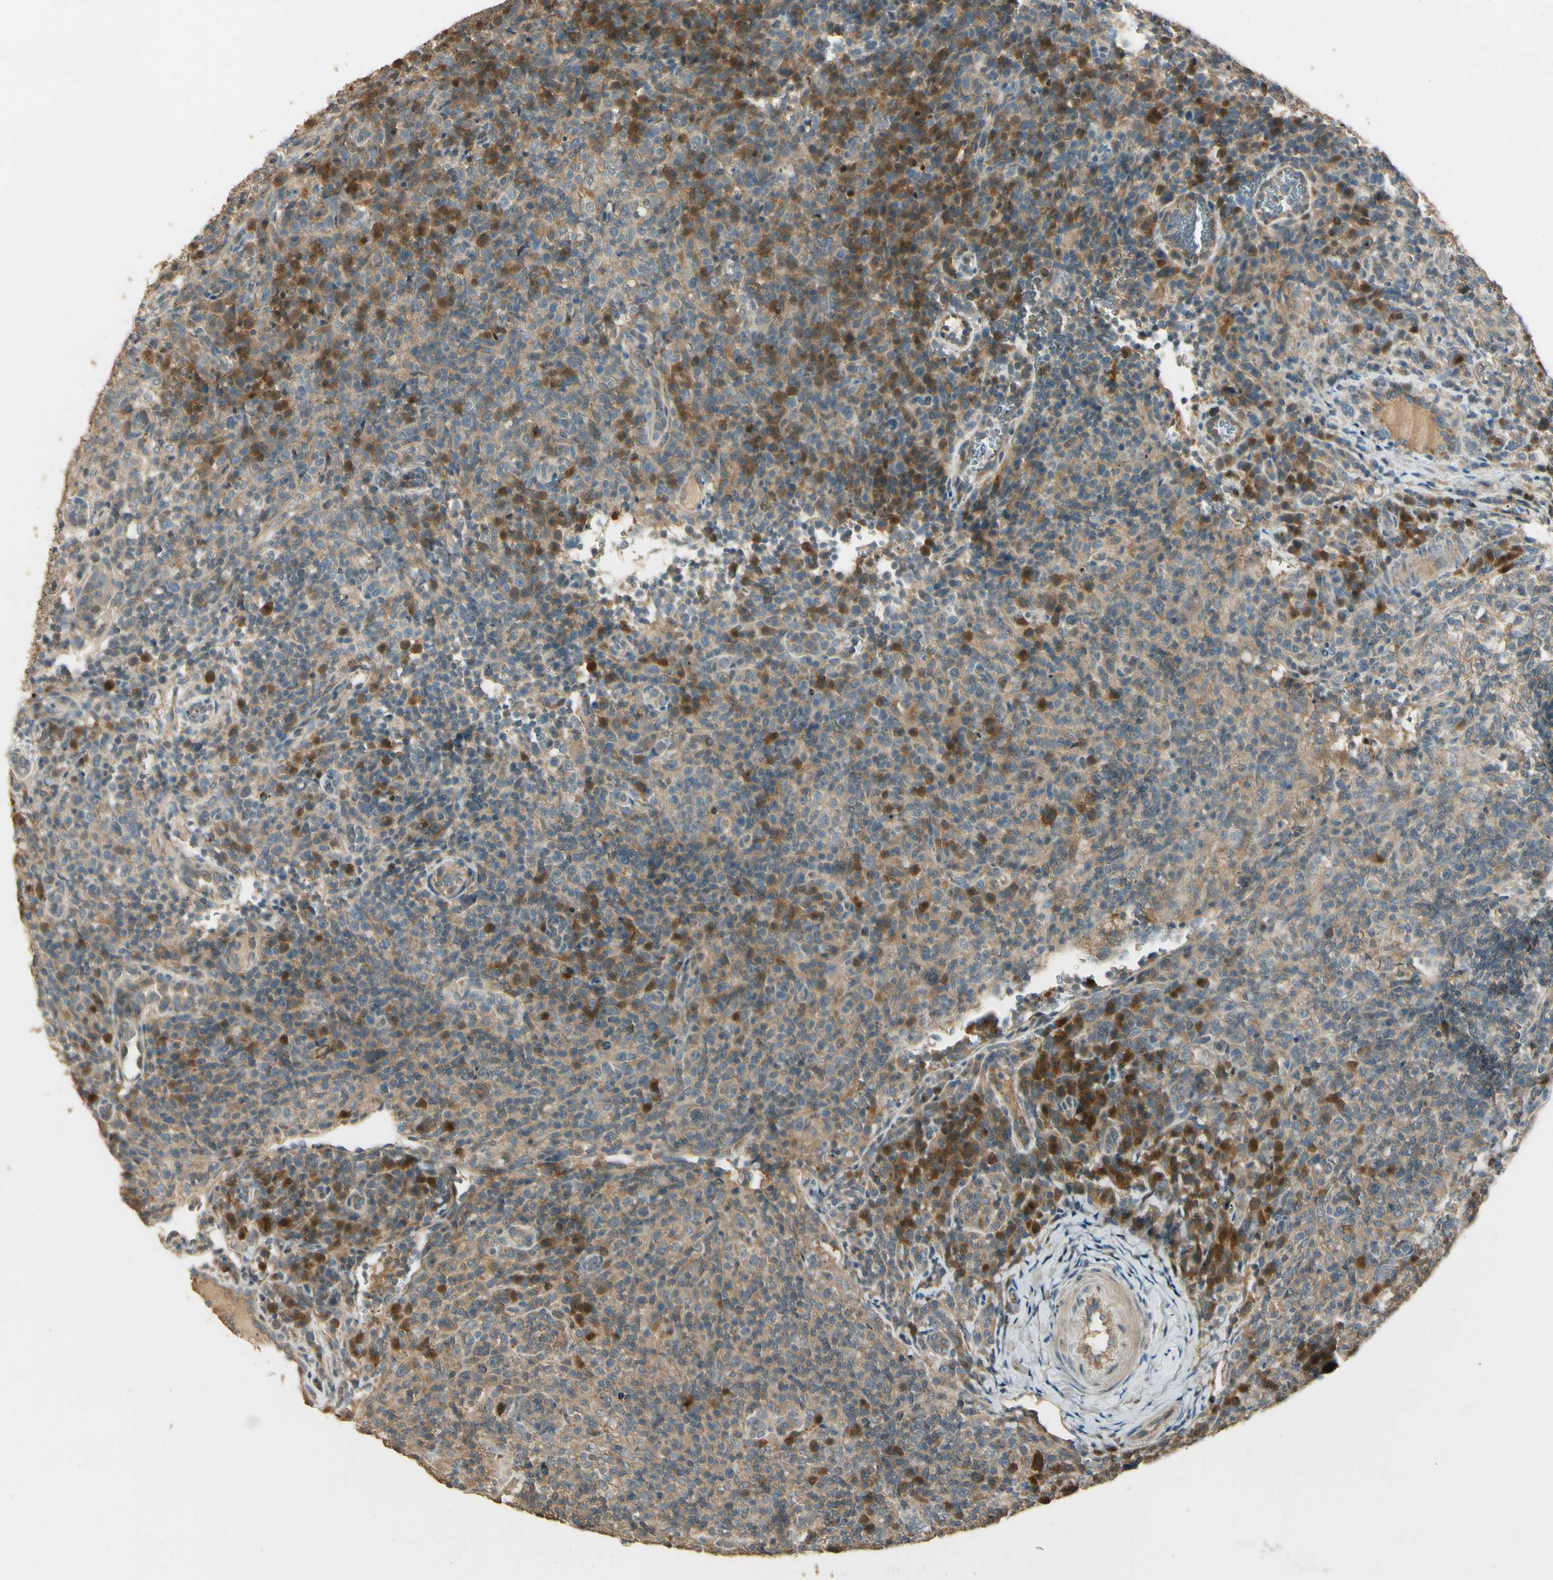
{"staining": {"intensity": "weak", "quantity": "25%-75%", "location": "cytoplasmic/membranous"}, "tissue": "lymphoma", "cell_type": "Tumor cells", "image_type": "cancer", "snomed": [{"axis": "morphology", "description": "Malignant lymphoma, non-Hodgkin's type, High grade"}, {"axis": "topography", "description": "Lymph node"}], "caption": "Tumor cells demonstrate weak cytoplasmic/membranous staining in approximately 25%-75% of cells in high-grade malignant lymphoma, non-Hodgkin's type.", "gene": "PLXNA1", "patient": {"sex": "female", "age": 76}}